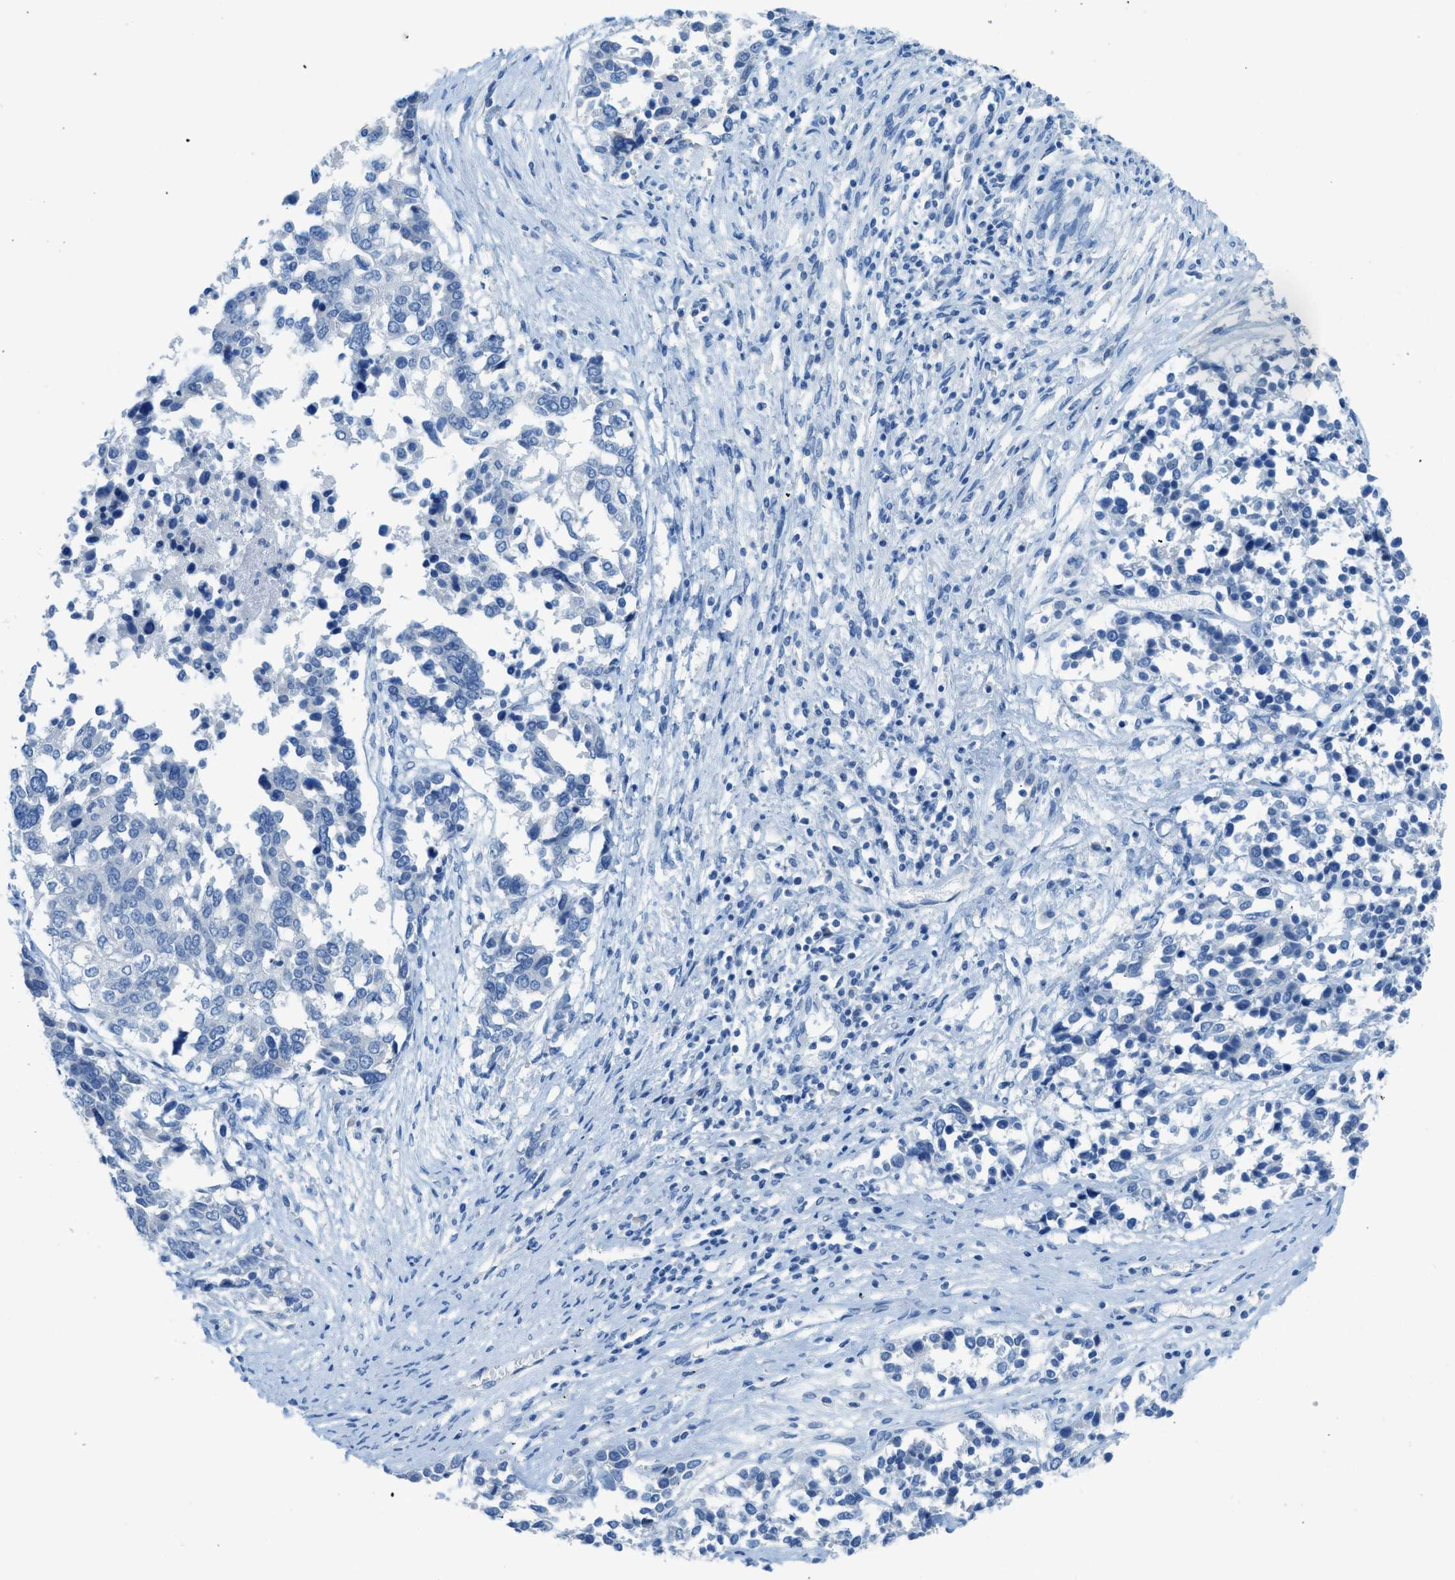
{"staining": {"intensity": "negative", "quantity": "none", "location": "none"}, "tissue": "ovarian cancer", "cell_type": "Tumor cells", "image_type": "cancer", "snomed": [{"axis": "morphology", "description": "Cystadenocarcinoma, serous, NOS"}, {"axis": "topography", "description": "Ovary"}], "caption": "Human ovarian serous cystadenocarcinoma stained for a protein using immunohistochemistry (IHC) shows no expression in tumor cells.", "gene": "ACAN", "patient": {"sex": "female", "age": 44}}